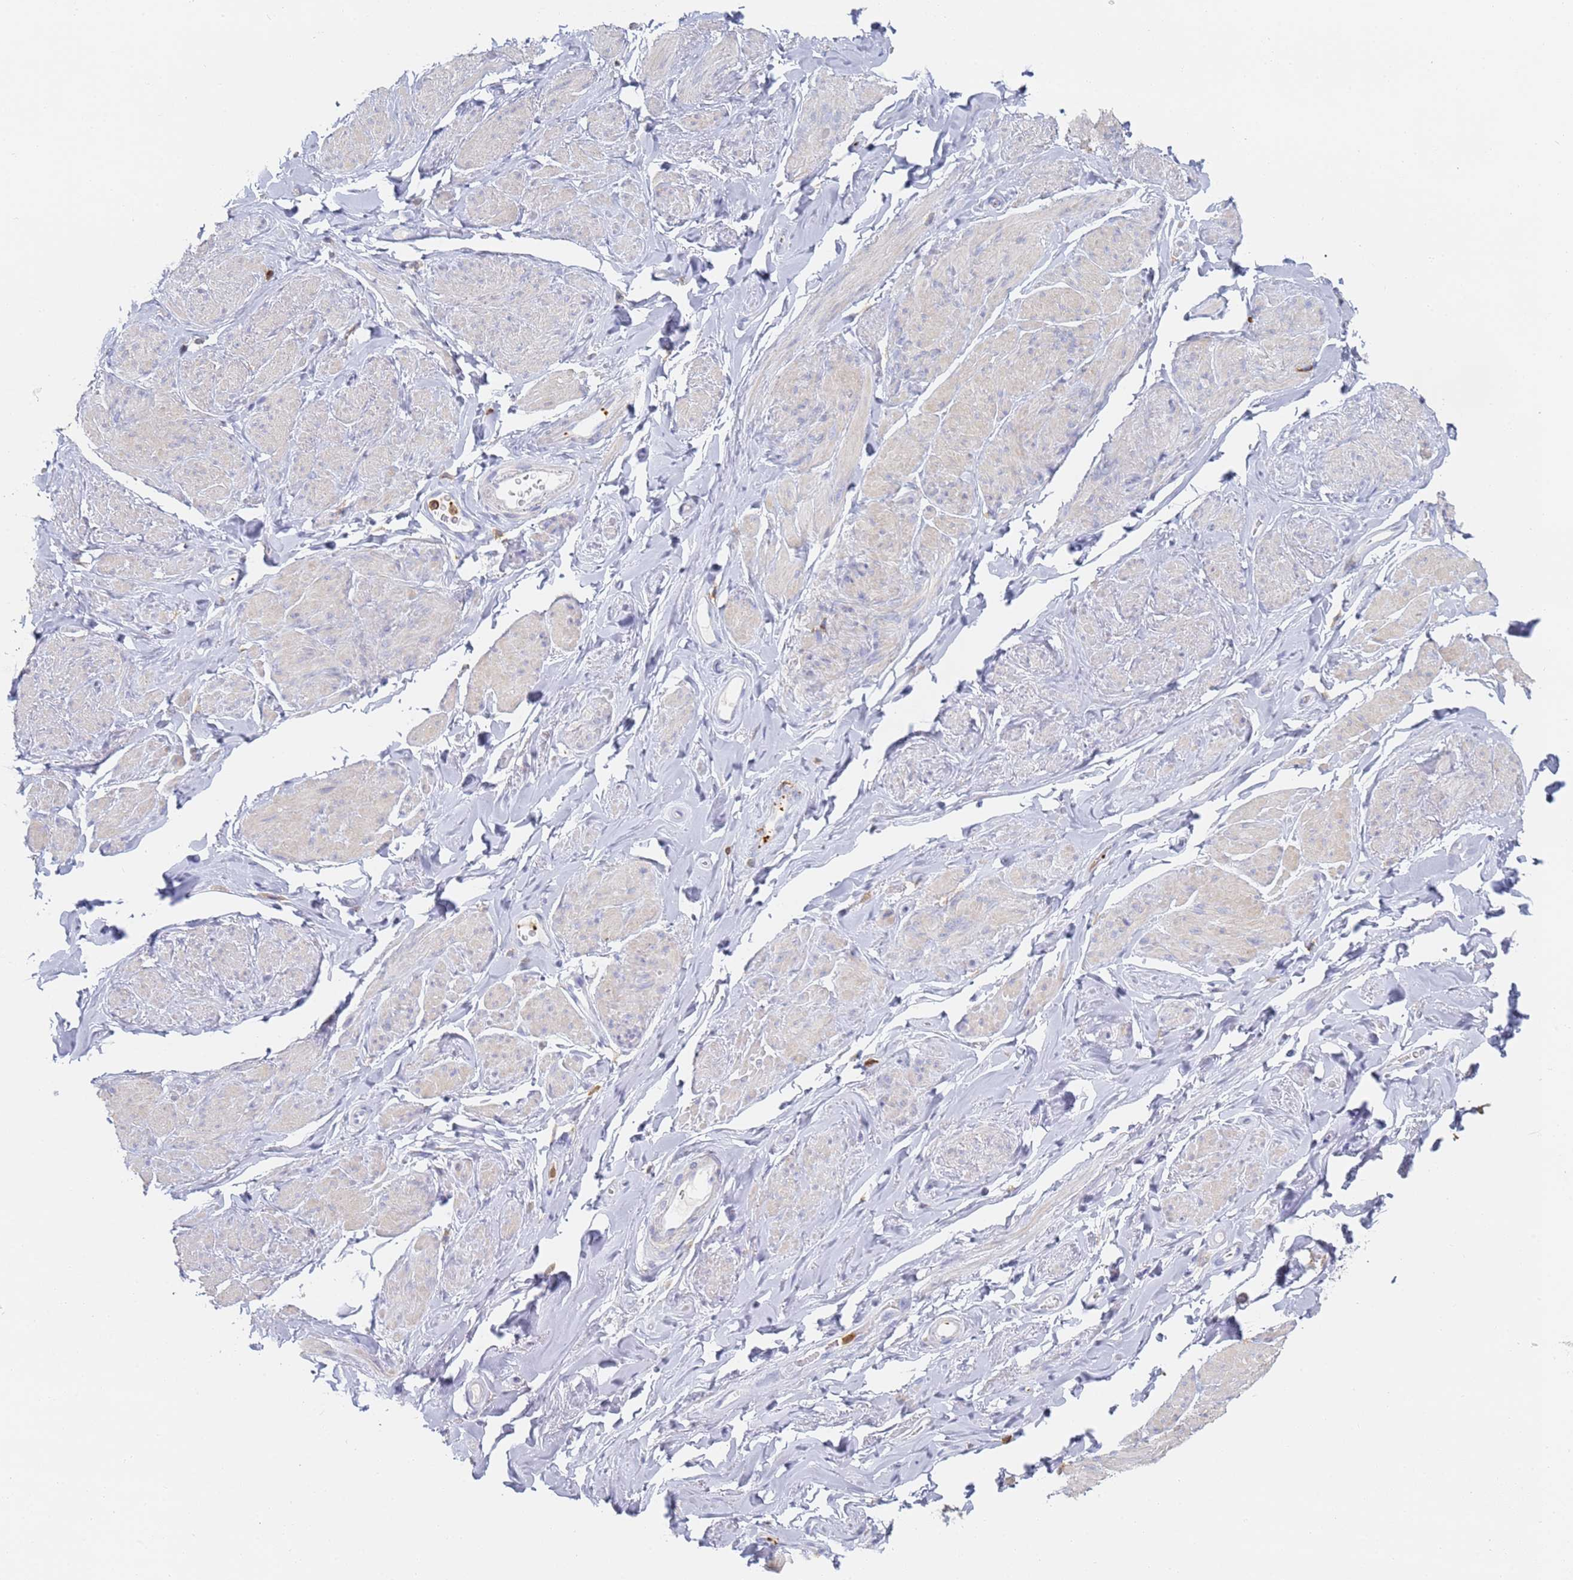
{"staining": {"intensity": "negative", "quantity": "none", "location": "none"}, "tissue": "smooth muscle", "cell_type": "Smooth muscle cells", "image_type": "normal", "snomed": [{"axis": "morphology", "description": "Normal tissue, NOS"}, {"axis": "topography", "description": "Smooth muscle"}, {"axis": "topography", "description": "Peripheral nerve tissue"}], "caption": "DAB immunohistochemical staining of normal smooth muscle demonstrates no significant expression in smooth muscle cells. (IHC, brightfield microscopy, high magnification).", "gene": "BIN2", "patient": {"sex": "male", "age": 69}}